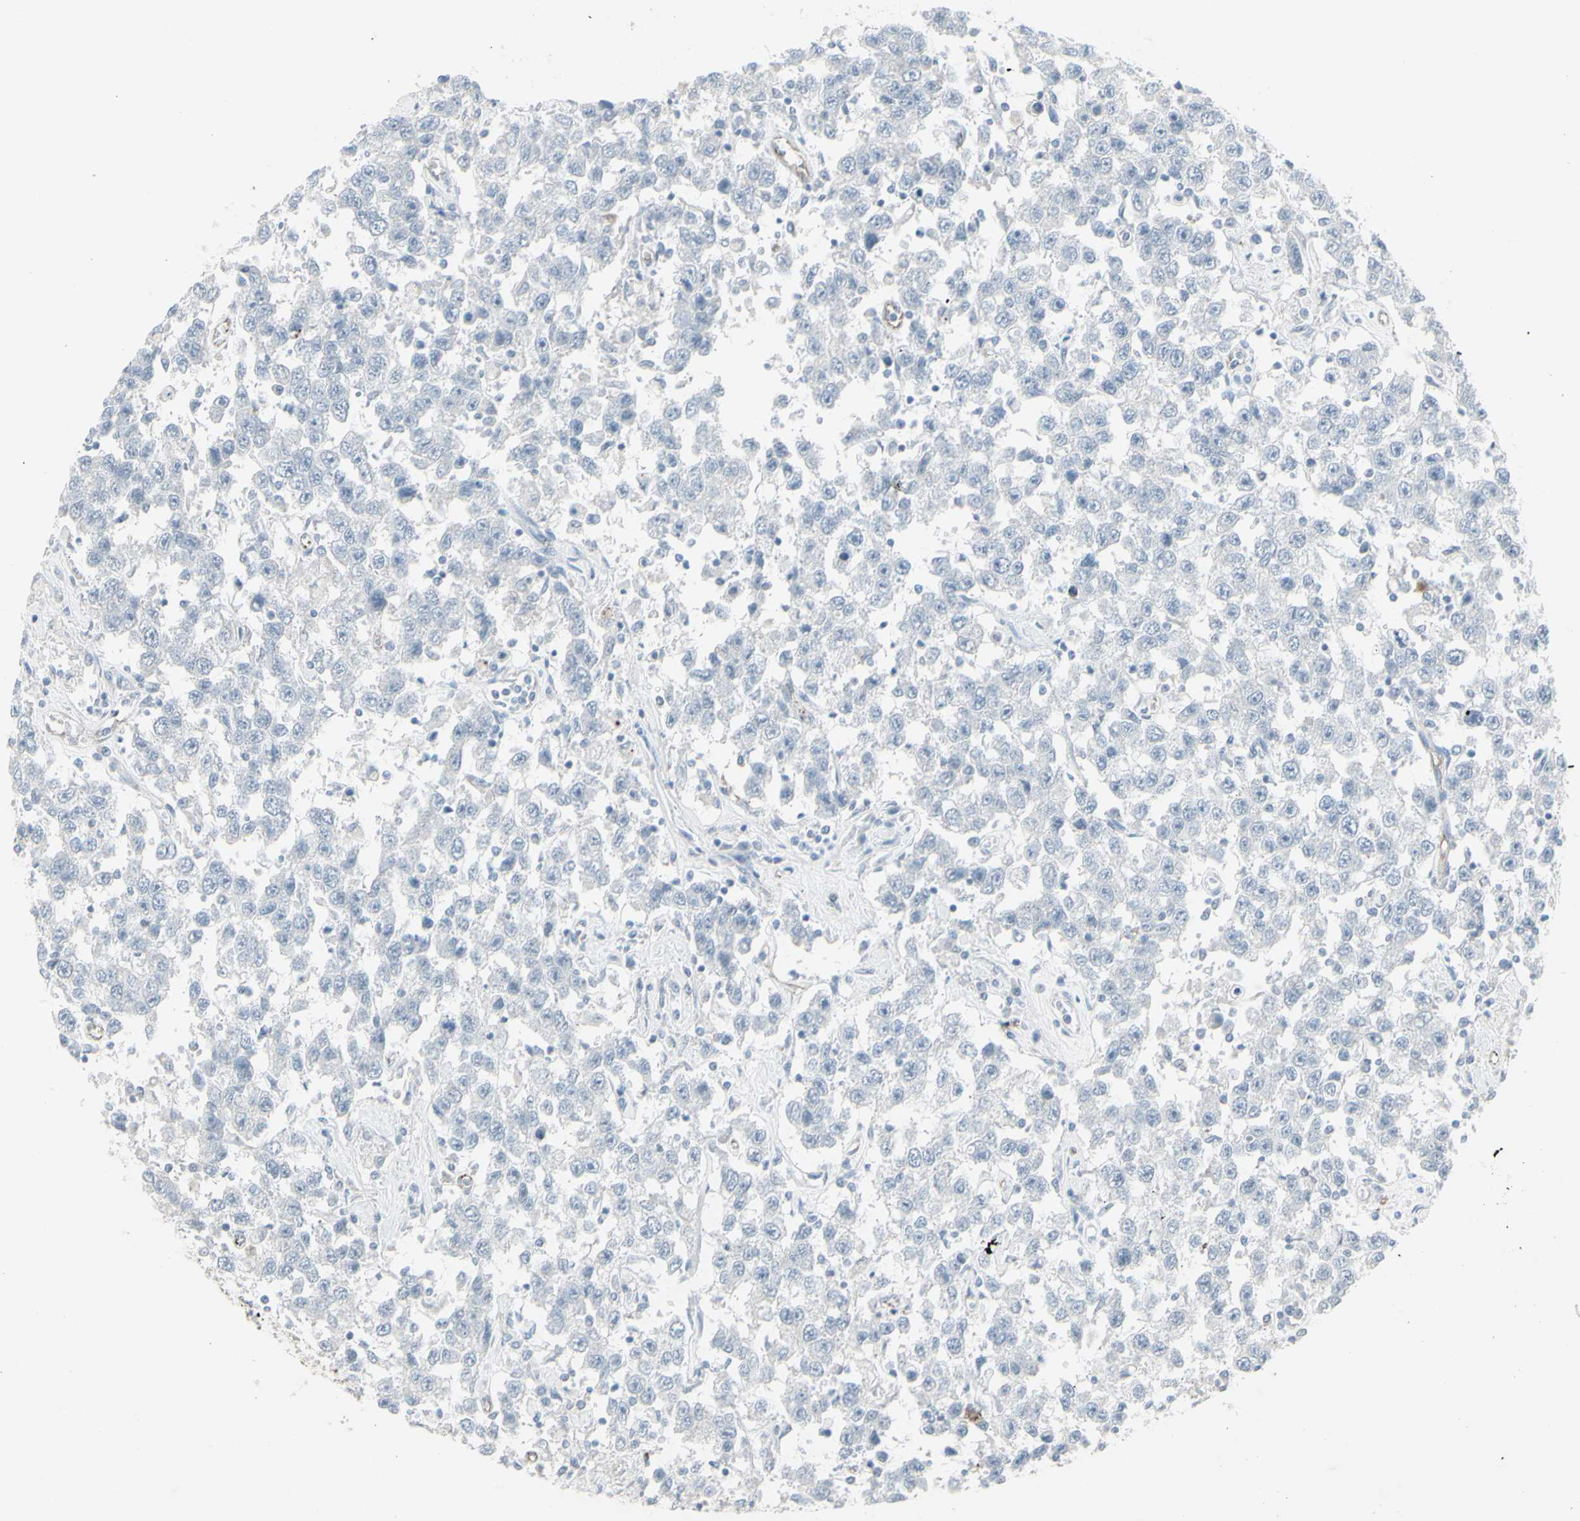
{"staining": {"intensity": "negative", "quantity": "none", "location": "none"}, "tissue": "testis cancer", "cell_type": "Tumor cells", "image_type": "cancer", "snomed": [{"axis": "morphology", "description": "Seminoma, NOS"}, {"axis": "topography", "description": "Testis"}], "caption": "IHC image of neoplastic tissue: testis seminoma stained with DAB shows no significant protein staining in tumor cells.", "gene": "GJA1", "patient": {"sex": "male", "age": 41}}